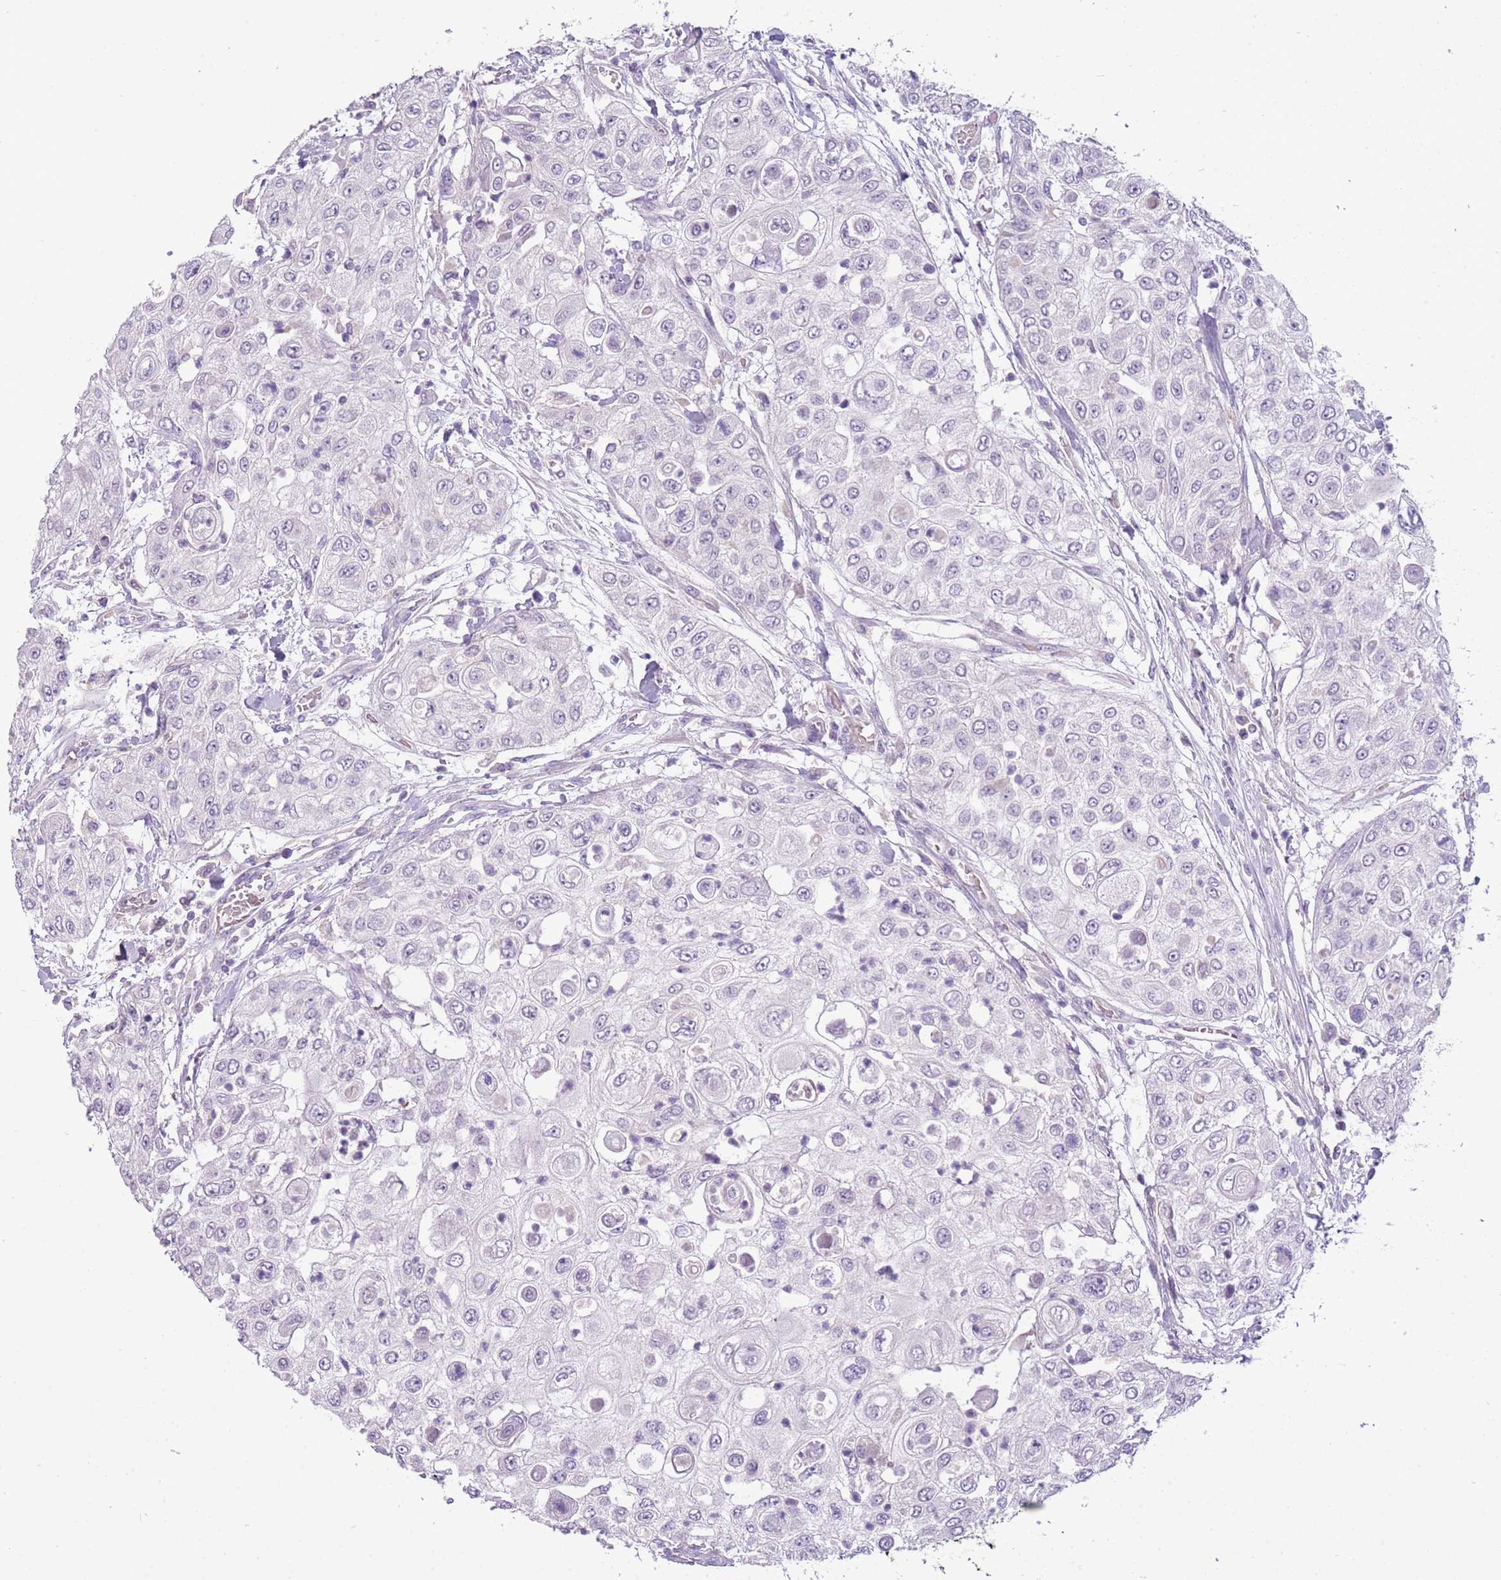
{"staining": {"intensity": "negative", "quantity": "none", "location": "none"}, "tissue": "urothelial cancer", "cell_type": "Tumor cells", "image_type": "cancer", "snomed": [{"axis": "morphology", "description": "Urothelial carcinoma, High grade"}, {"axis": "topography", "description": "Urinary bladder"}], "caption": "An image of human urothelial carcinoma (high-grade) is negative for staining in tumor cells. Brightfield microscopy of immunohistochemistry stained with DAB (brown) and hematoxylin (blue), captured at high magnification.", "gene": "SCAMP5", "patient": {"sex": "female", "age": 79}}